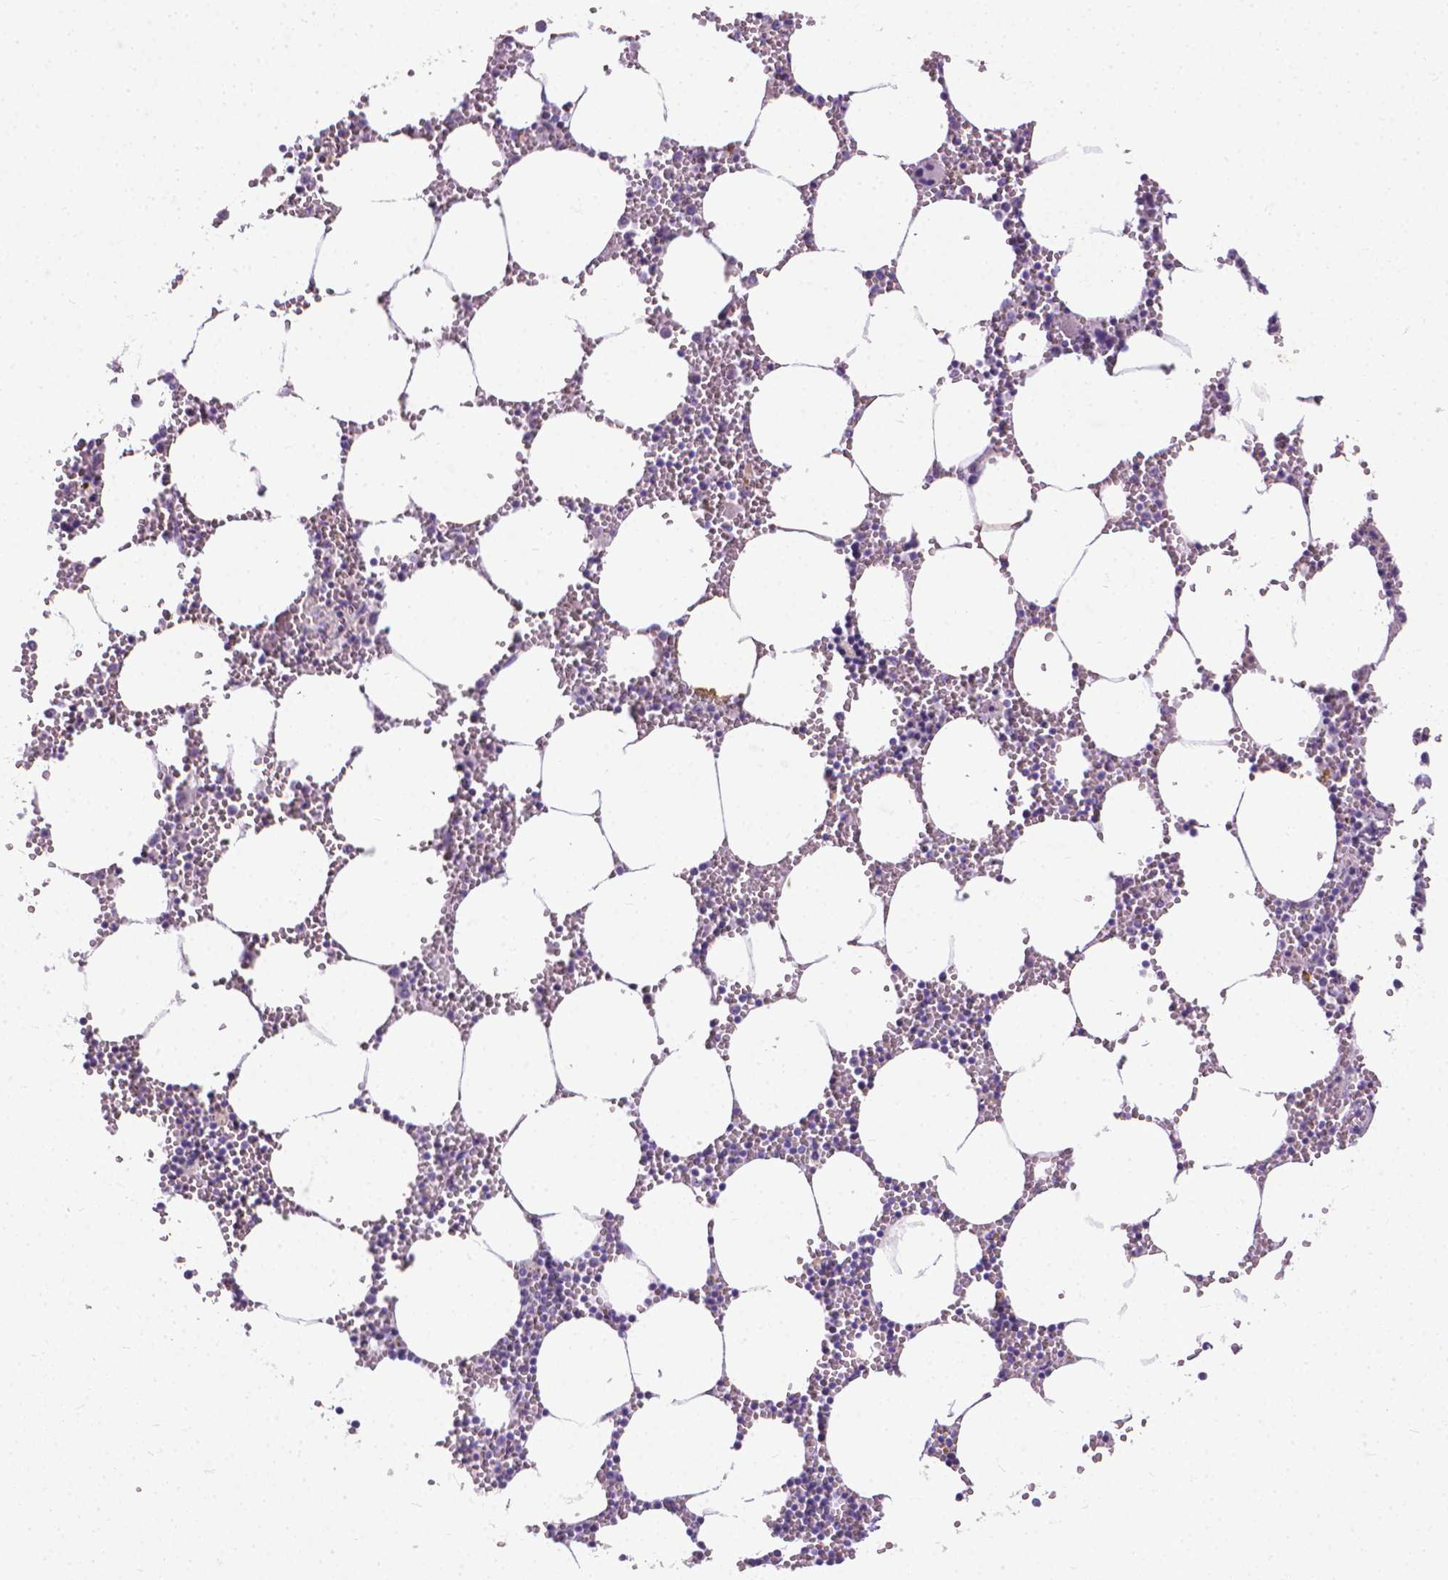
{"staining": {"intensity": "negative", "quantity": "none", "location": "none"}, "tissue": "bone marrow", "cell_type": "Hematopoietic cells", "image_type": "normal", "snomed": [{"axis": "morphology", "description": "Normal tissue, NOS"}, {"axis": "topography", "description": "Bone marrow"}], "caption": "Immunohistochemical staining of unremarkable human bone marrow reveals no significant positivity in hematopoietic cells. (DAB (3,3'-diaminobenzidine) immunohistochemistry, high magnification).", "gene": "KRT5", "patient": {"sex": "male", "age": 54}}